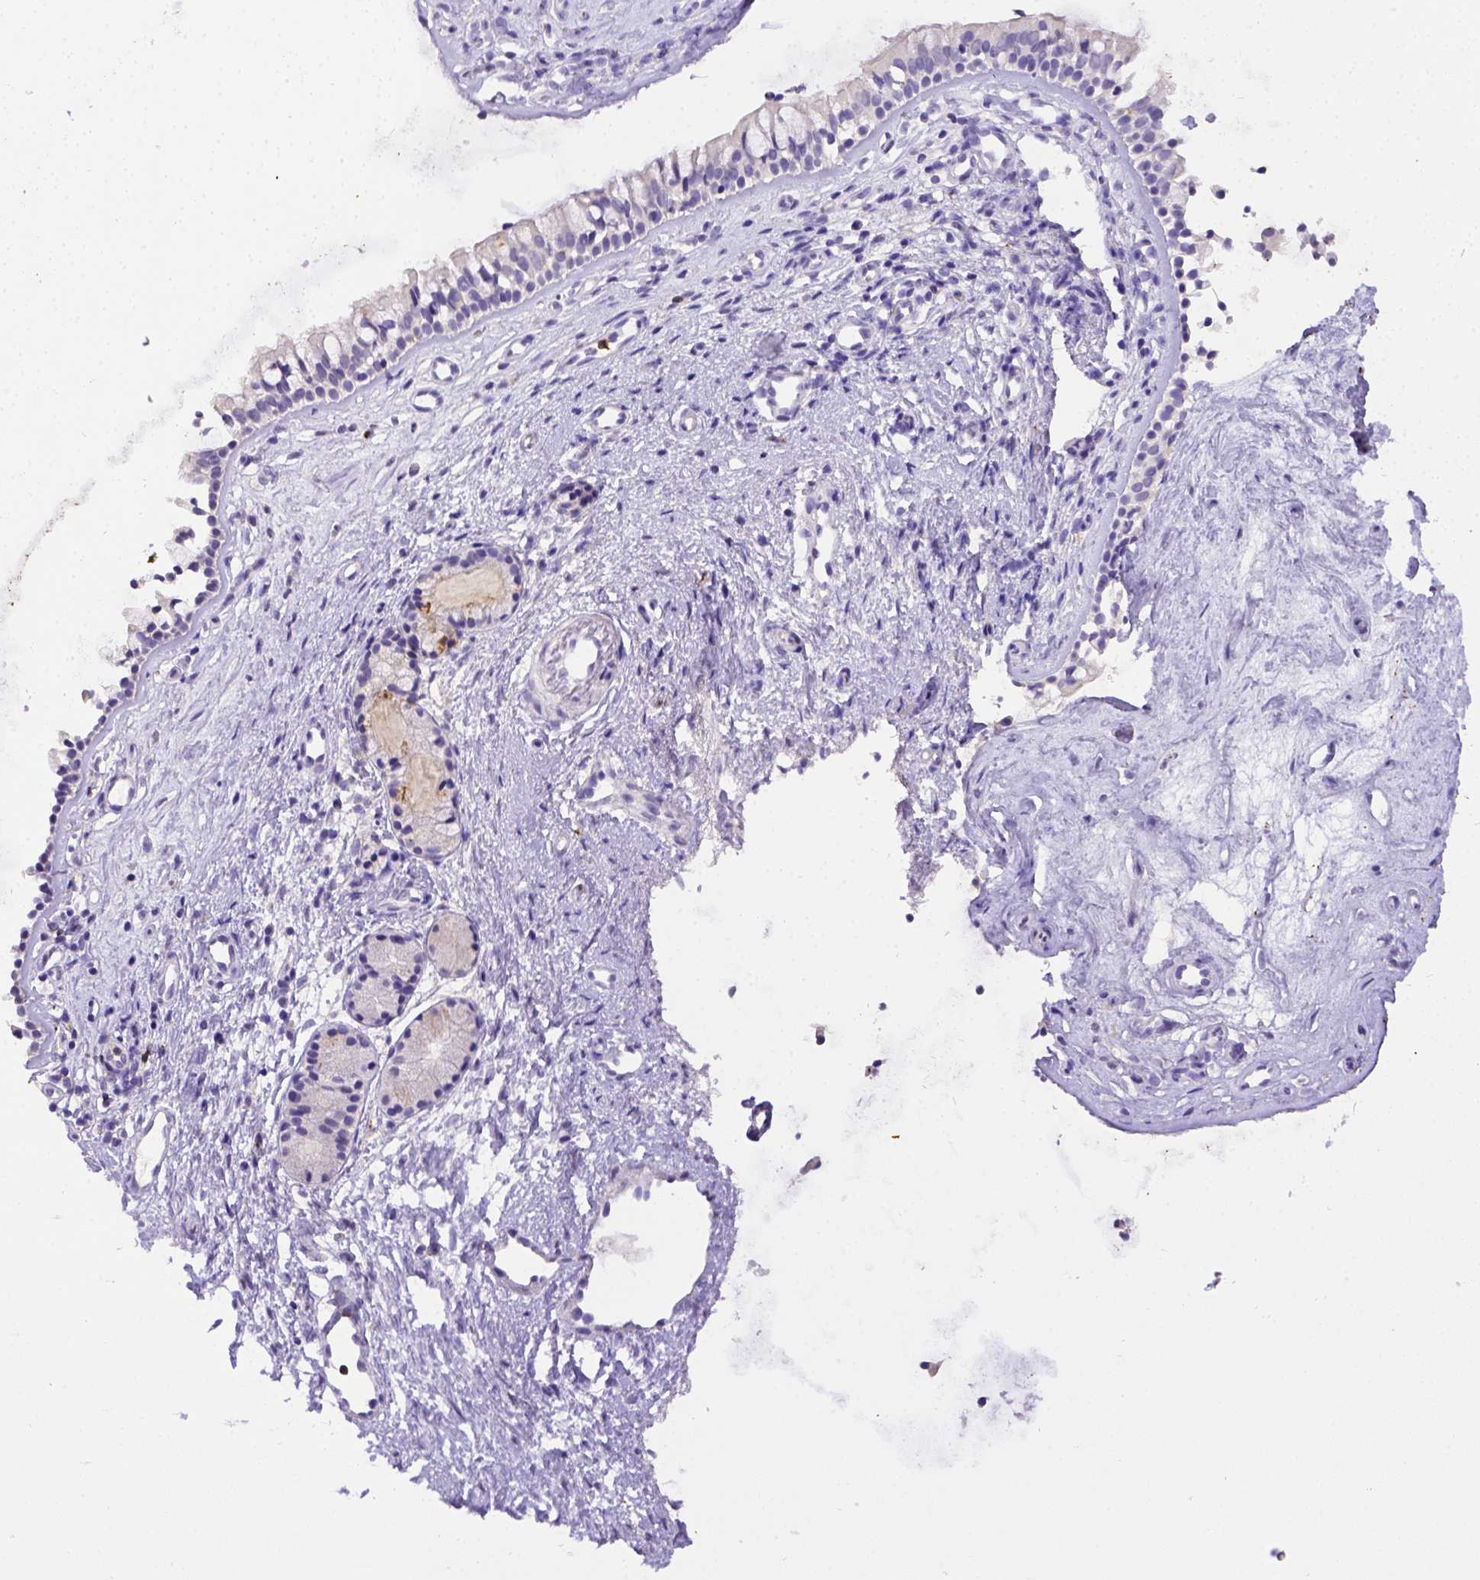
{"staining": {"intensity": "negative", "quantity": "none", "location": "none"}, "tissue": "nasopharynx", "cell_type": "Respiratory epithelial cells", "image_type": "normal", "snomed": [{"axis": "morphology", "description": "Normal tissue, NOS"}, {"axis": "topography", "description": "Nasopharynx"}], "caption": "A high-resolution histopathology image shows immunohistochemistry staining of benign nasopharynx, which shows no significant expression in respiratory epithelial cells. Nuclei are stained in blue.", "gene": "B3GAT1", "patient": {"sex": "female", "age": 52}}